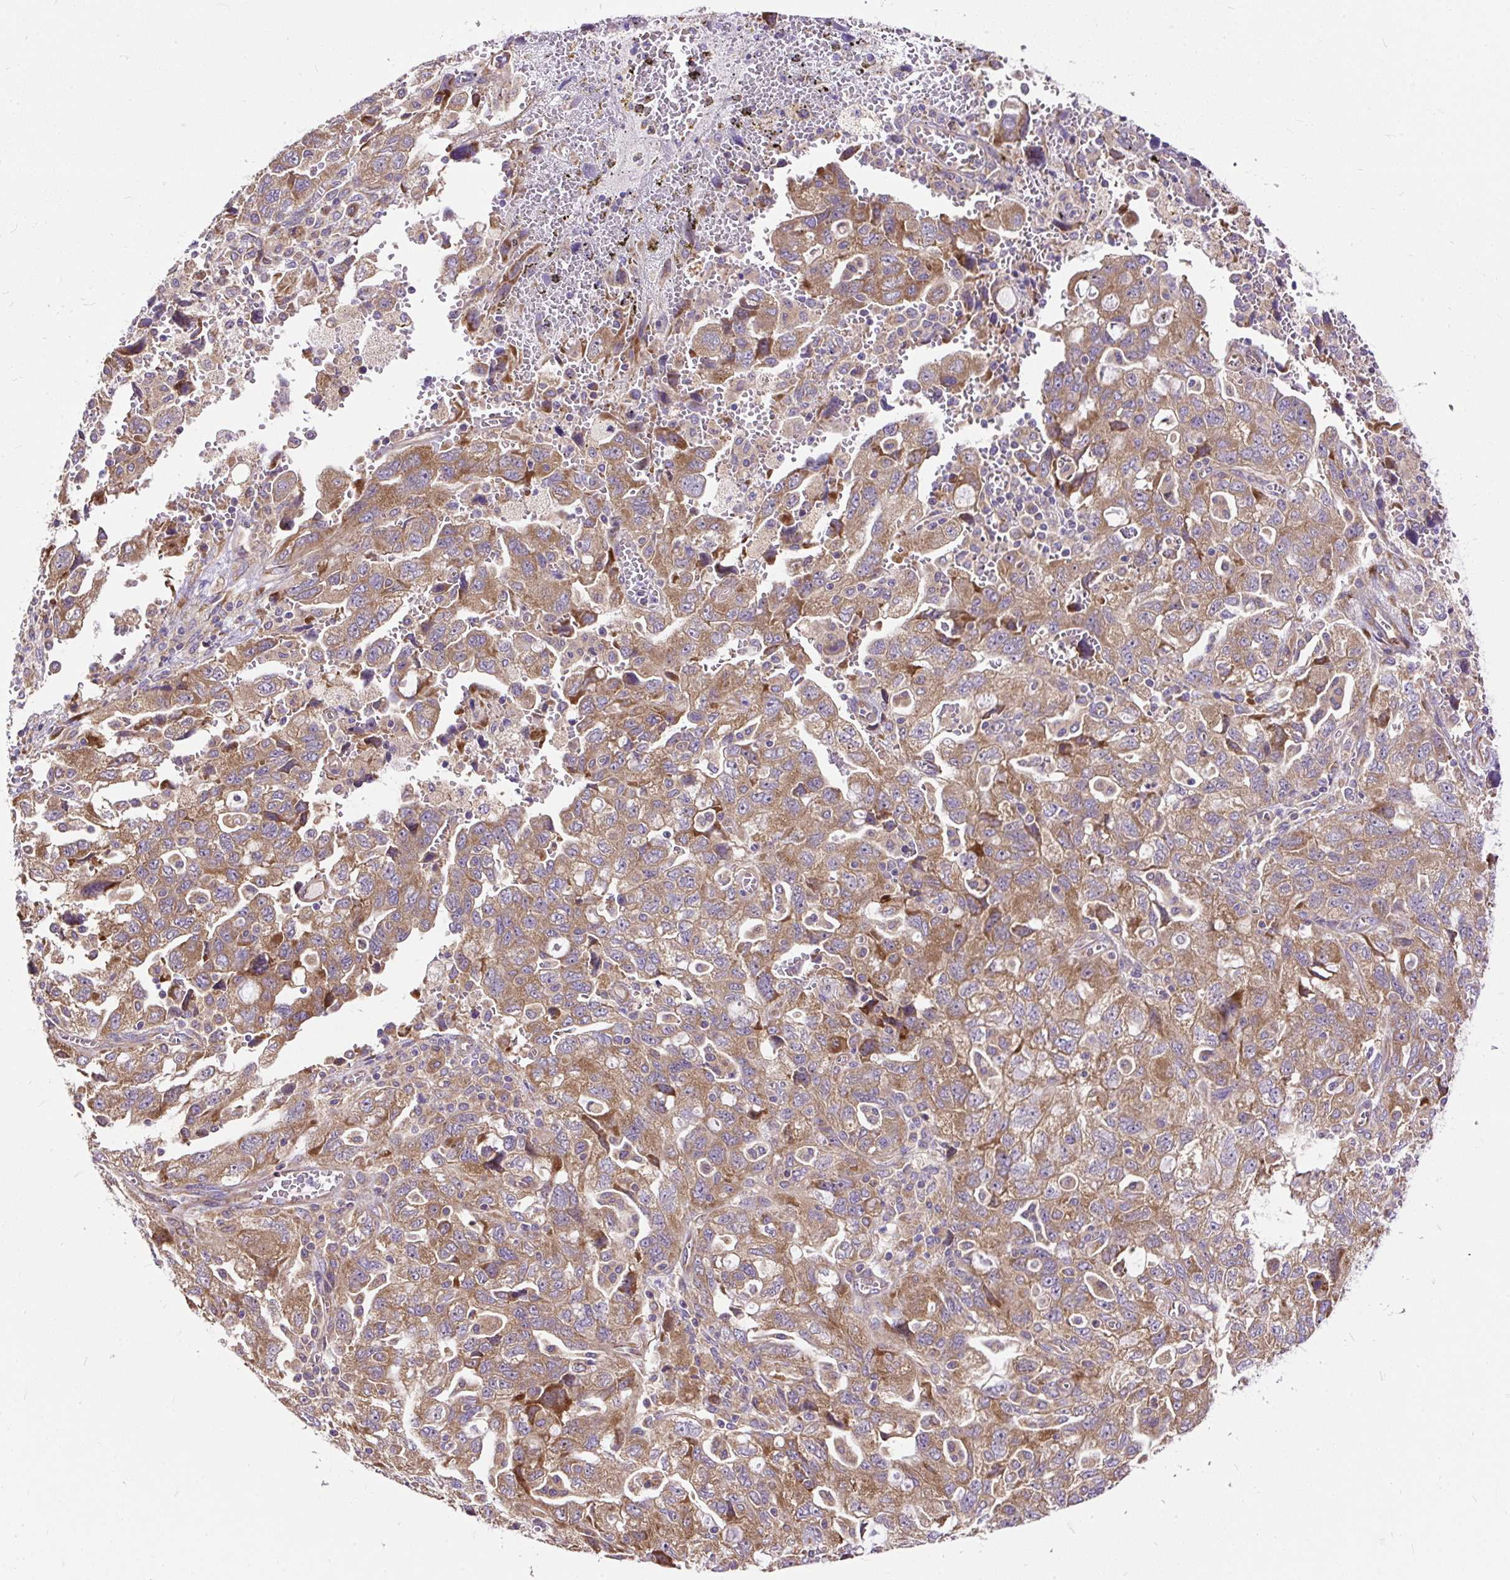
{"staining": {"intensity": "moderate", "quantity": ">75%", "location": "cytoplasmic/membranous"}, "tissue": "ovarian cancer", "cell_type": "Tumor cells", "image_type": "cancer", "snomed": [{"axis": "morphology", "description": "Carcinoma, NOS"}, {"axis": "morphology", "description": "Cystadenocarcinoma, serous, NOS"}, {"axis": "topography", "description": "Ovary"}], "caption": "Immunohistochemistry (IHC) staining of serous cystadenocarcinoma (ovarian), which displays medium levels of moderate cytoplasmic/membranous positivity in about >75% of tumor cells indicating moderate cytoplasmic/membranous protein staining. The staining was performed using DAB (3,3'-diaminobenzidine) (brown) for protein detection and nuclei were counterstained in hematoxylin (blue).", "gene": "RPS5", "patient": {"sex": "female", "age": 69}}